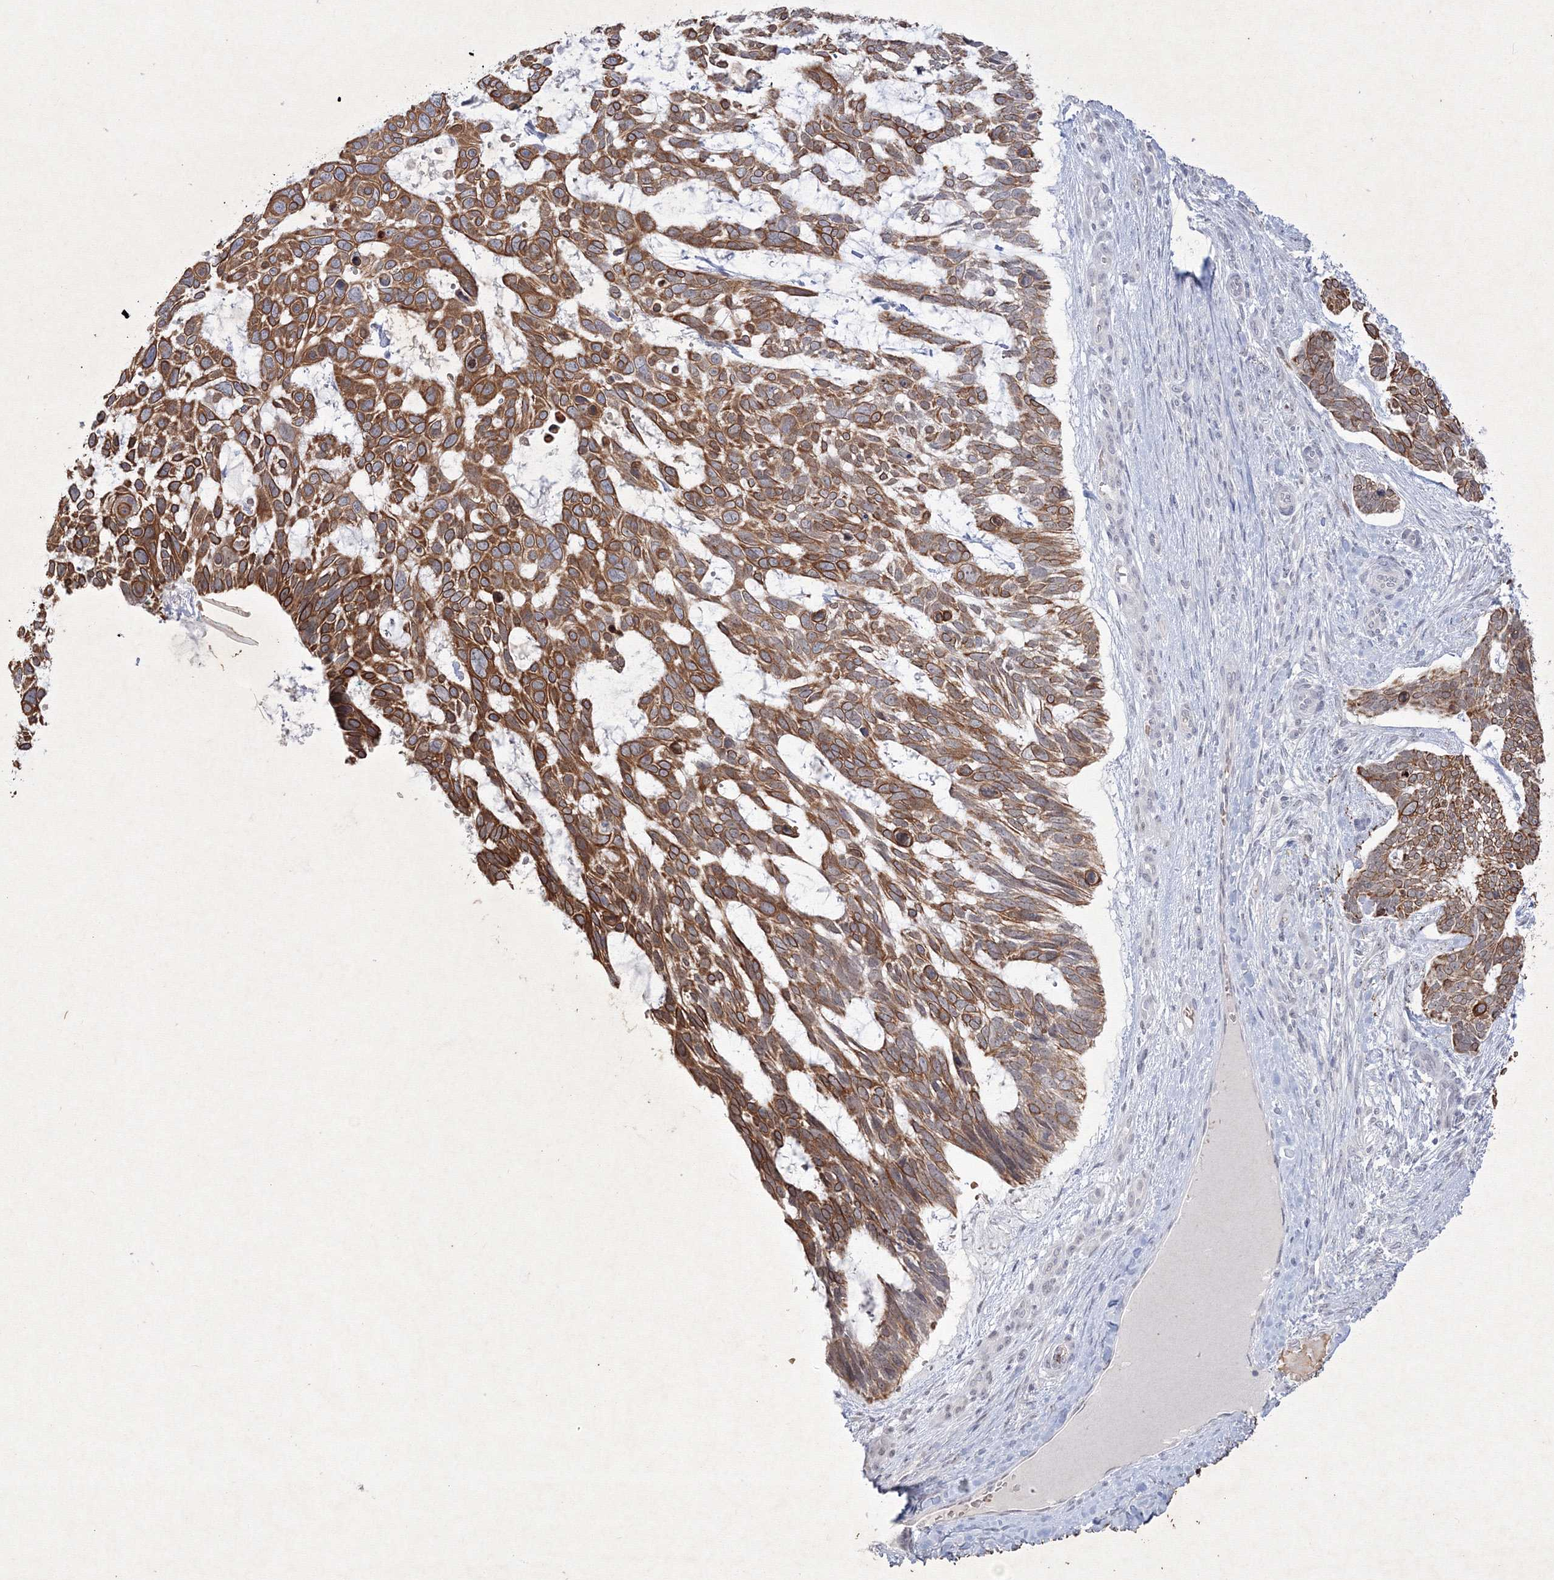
{"staining": {"intensity": "moderate", "quantity": ">75%", "location": "cytoplasmic/membranous"}, "tissue": "skin cancer", "cell_type": "Tumor cells", "image_type": "cancer", "snomed": [{"axis": "morphology", "description": "Basal cell carcinoma"}, {"axis": "topography", "description": "Skin"}], "caption": "A brown stain labels moderate cytoplasmic/membranous expression of a protein in human skin cancer (basal cell carcinoma) tumor cells. Nuclei are stained in blue.", "gene": "NXPE3", "patient": {"sex": "male", "age": 88}}